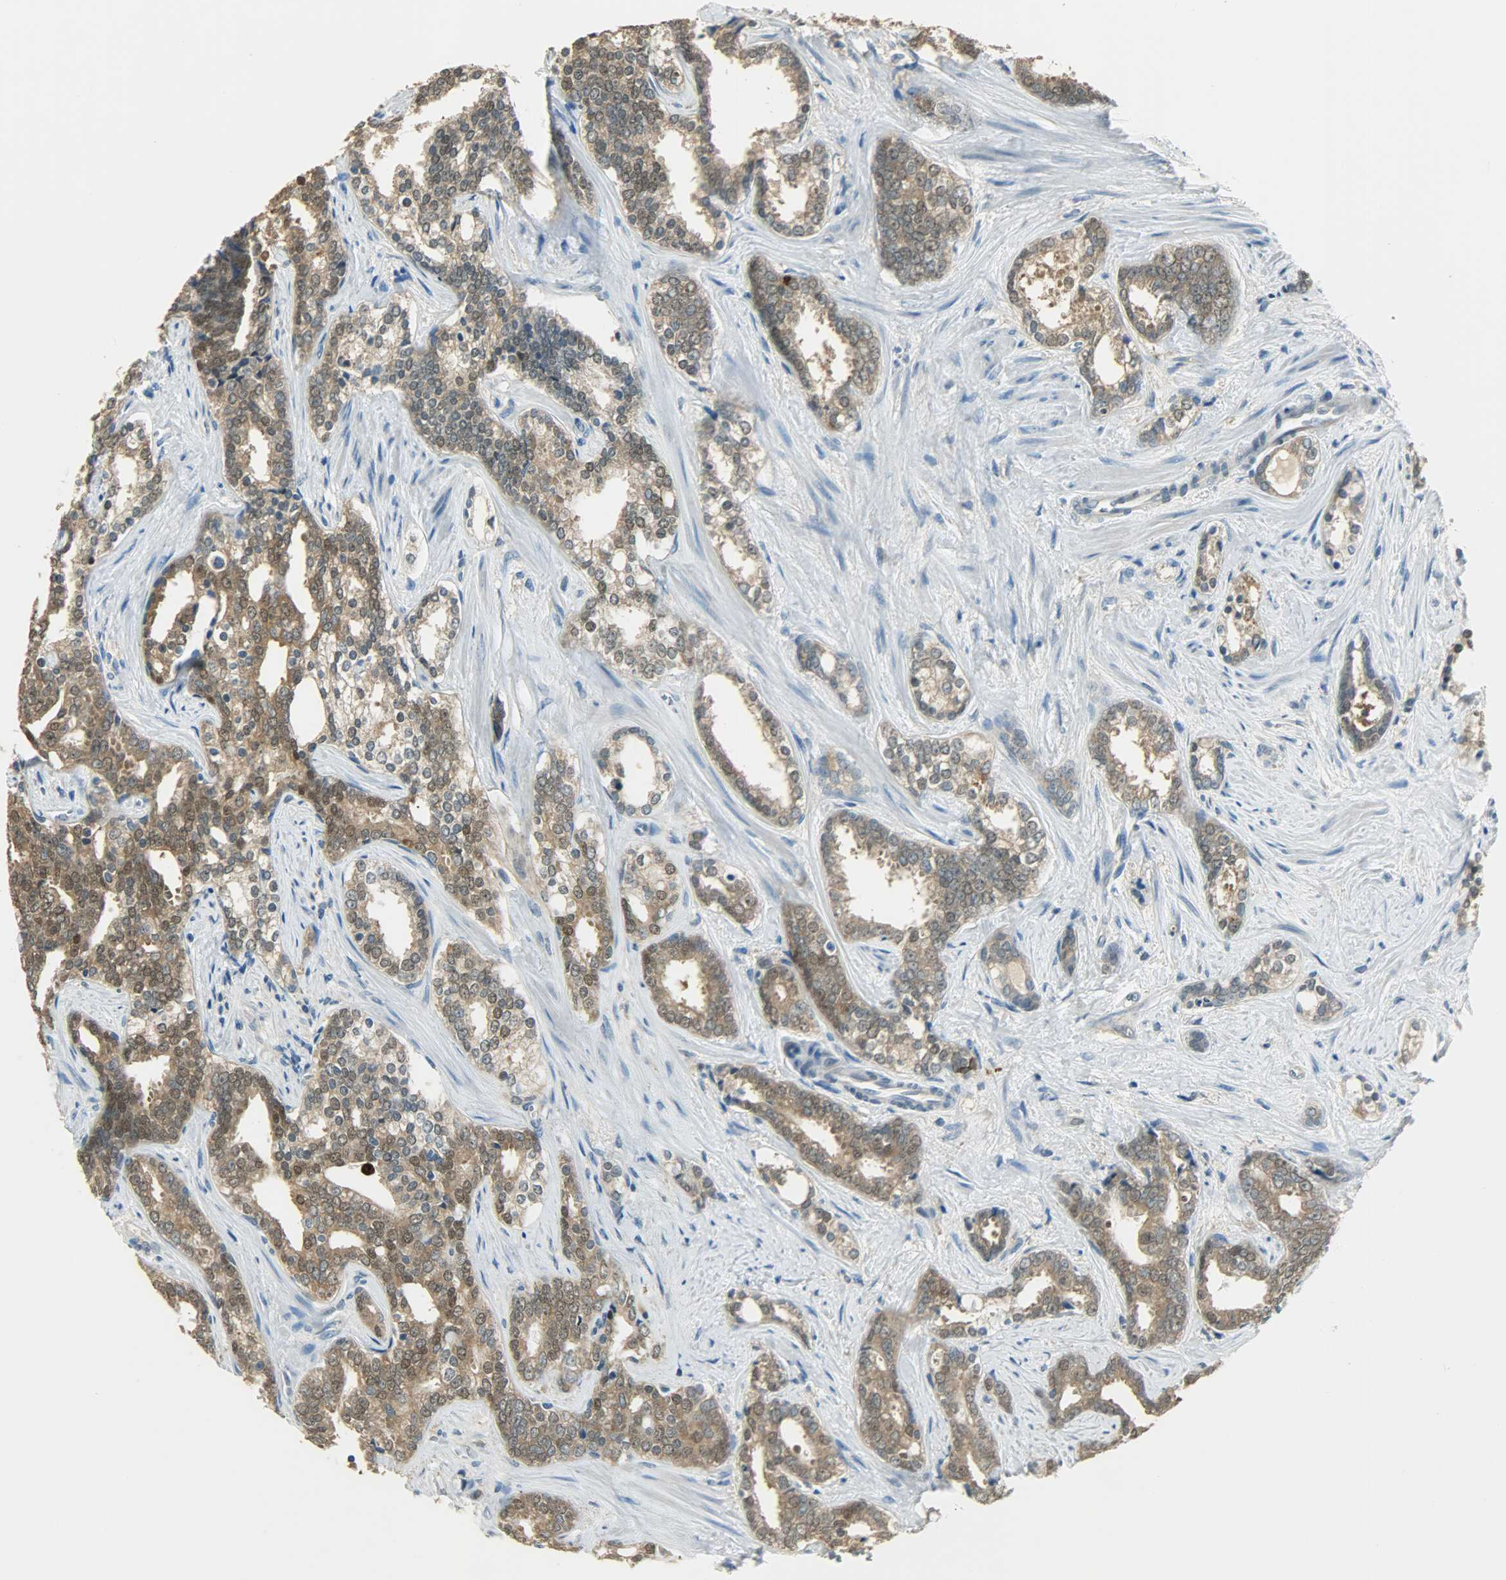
{"staining": {"intensity": "moderate", "quantity": ">75%", "location": "cytoplasmic/membranous,nuclear"}, "tissue": "prostate cancer", "cell_type": "Tumor cells", "image_type": "cancer", "snomed": [{"axis": "morphology", "description": "Adenocarcinoma, High grade"}, {"axis": "topography", "description": "Prostate"}], "caption": "Tumor cells exhibit moderate cytoplasmic/membranous and nuclear expression in approximately >75% of cells in high-grade adenocarcinoma (prostate).", "gene": "PRMT5", "patient": {"sex": "male", "age": 67}}